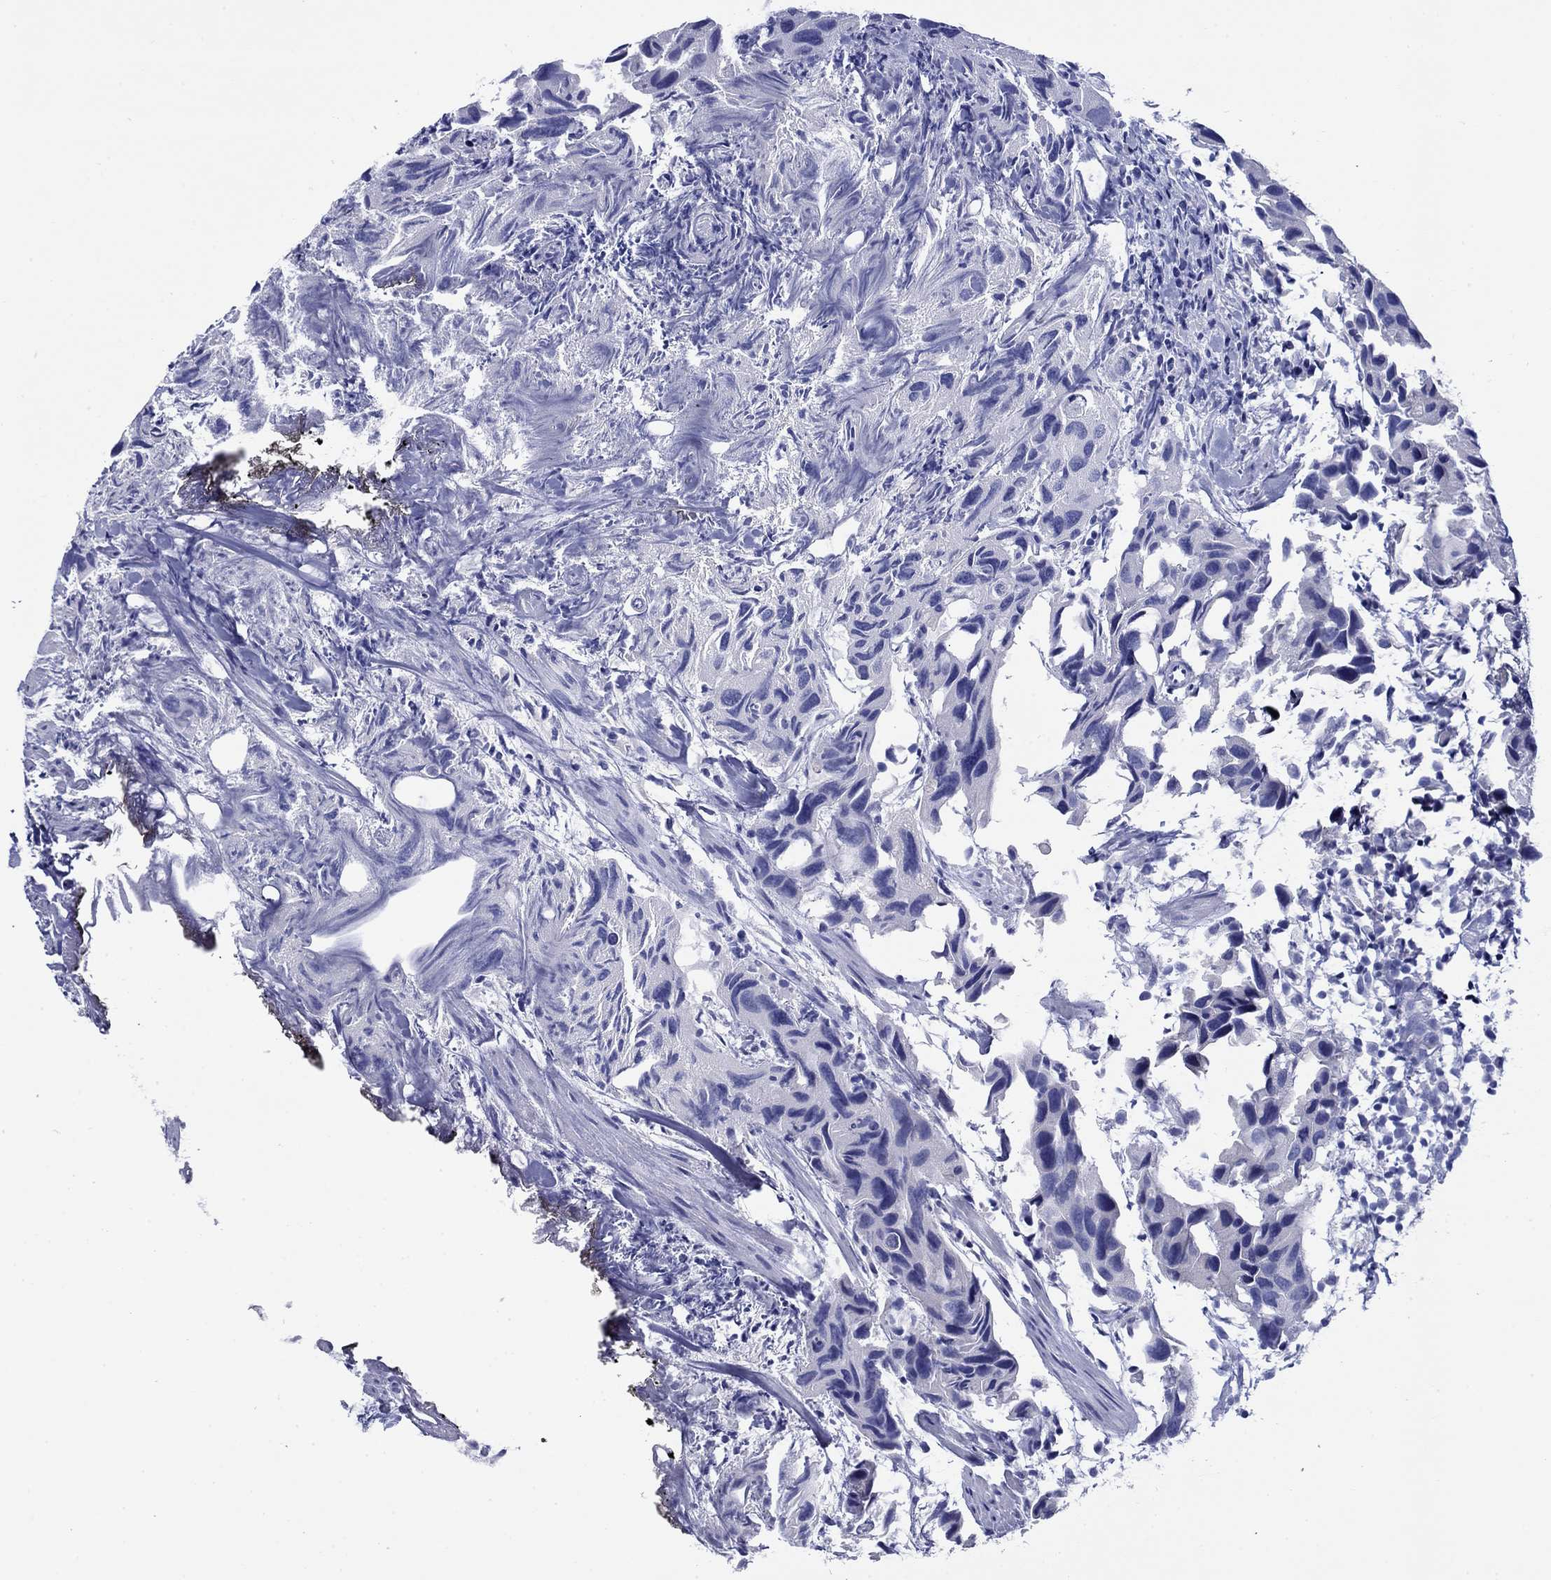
{"staining": {"intensity": "negative", "quantity": "none", "location": "none"}, "tissue": "urothelial cancer", "cell_type": "Tumor cells", "image_type": "cancer", "snomed": [{"axis": "morphology", "description": "Urothelial carcinoma, High grade"}, {"axis": "topography", "description": "Urinary bladder"}], "caption": "The micrograph shows no staining of tumor cells in high-grade urothelial carcinoma.", "gene": "GIP", "patient": {"sex": "male", "age": 79}}